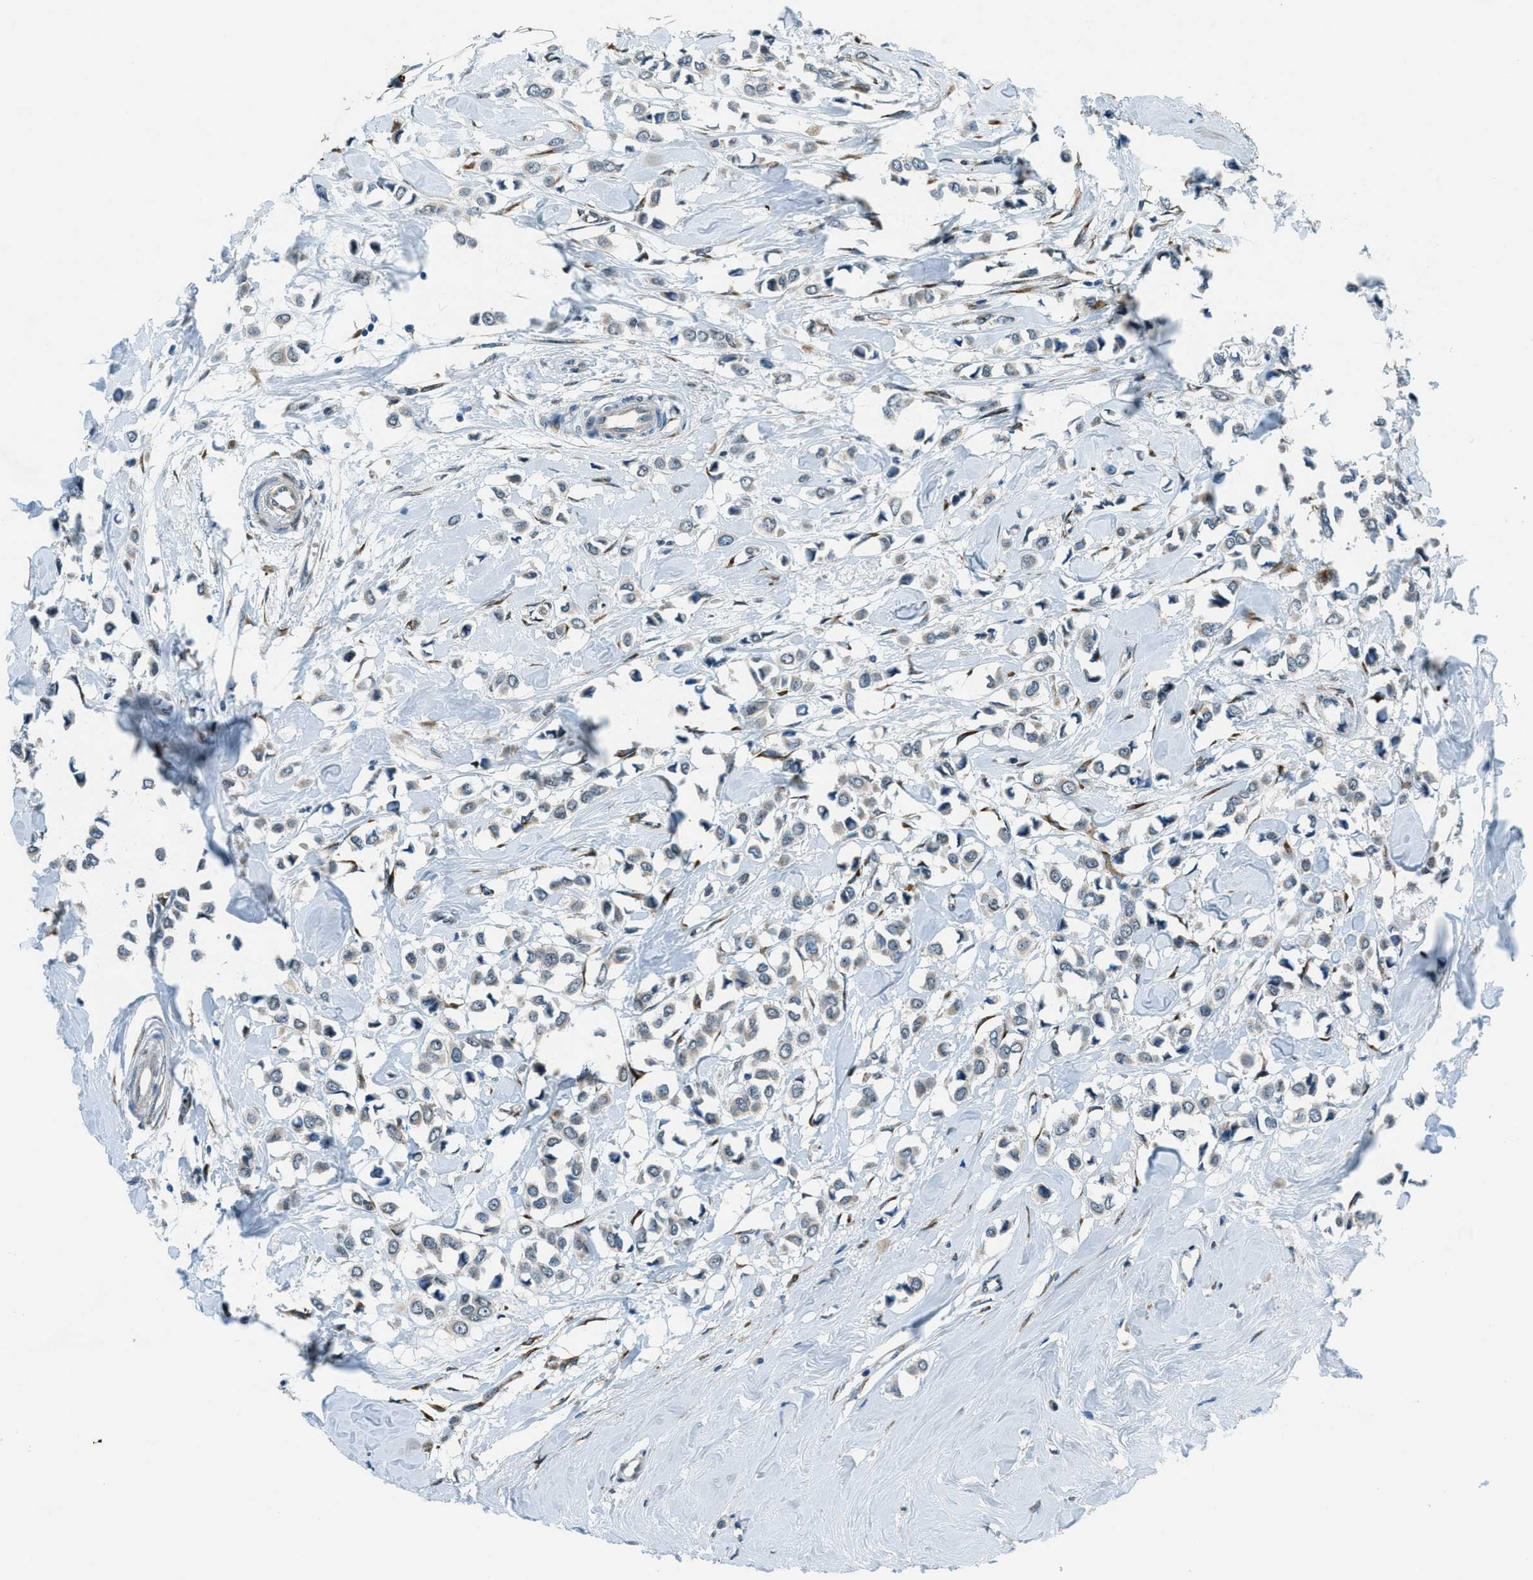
{"staining": {"intensity": "weak", "quantity": "<25%", "location": "cytoplasmic/membranous"}, "tissue": "breast cancer", "cell_type": "Tumor cells", "image_type": "cancer", "snomed": [{"axis": "morphology", "description": "Lobular carcinoma"}, {"axis": "topography", "description": "Breast"}], "caption": "Breast cancer stained for a protein using immunohistochemistry reveals no positivity tumor cells.", "gene": "GINM1", "patient": {"sex": "female", "age": 51}}